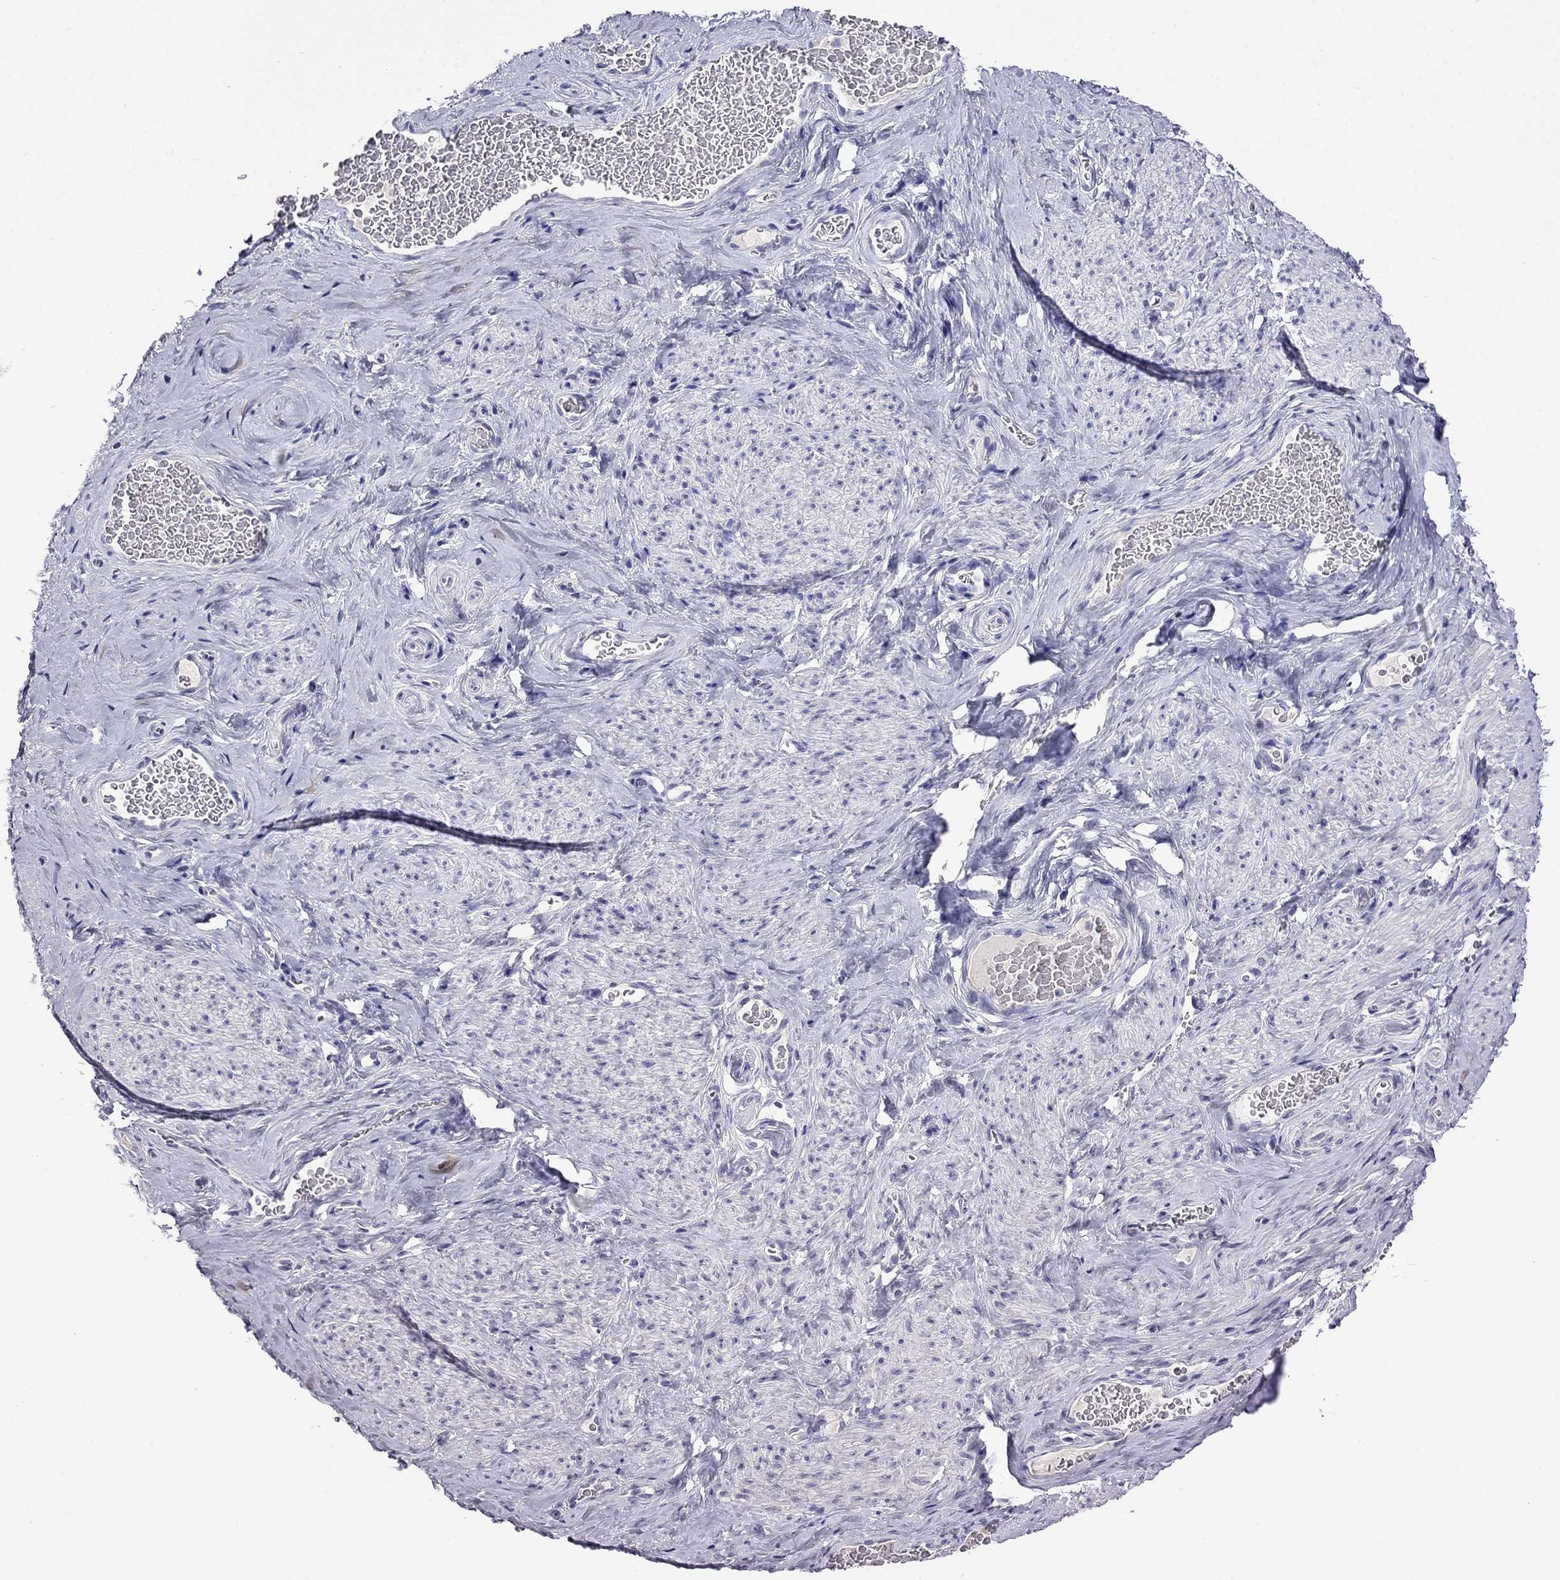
{"staining": {"intensity": "negative", "quantity": "none", "location": "none"}, "tissue": "vagina", "cell_type": "Squamous epithelial cells", "image_type": "normal", "snomed": [{"axis": "morphology", "description": "Normal tissue, NOS"}, {"axis": "topography", "description": "Vagina"}], "caption": "Immunohistochemistry (IHC) of benign human vagina reveals no expression in squamous epithelial cells.", "gene": "MYO15A", "patient": {"sex": "female", "age": 53}}